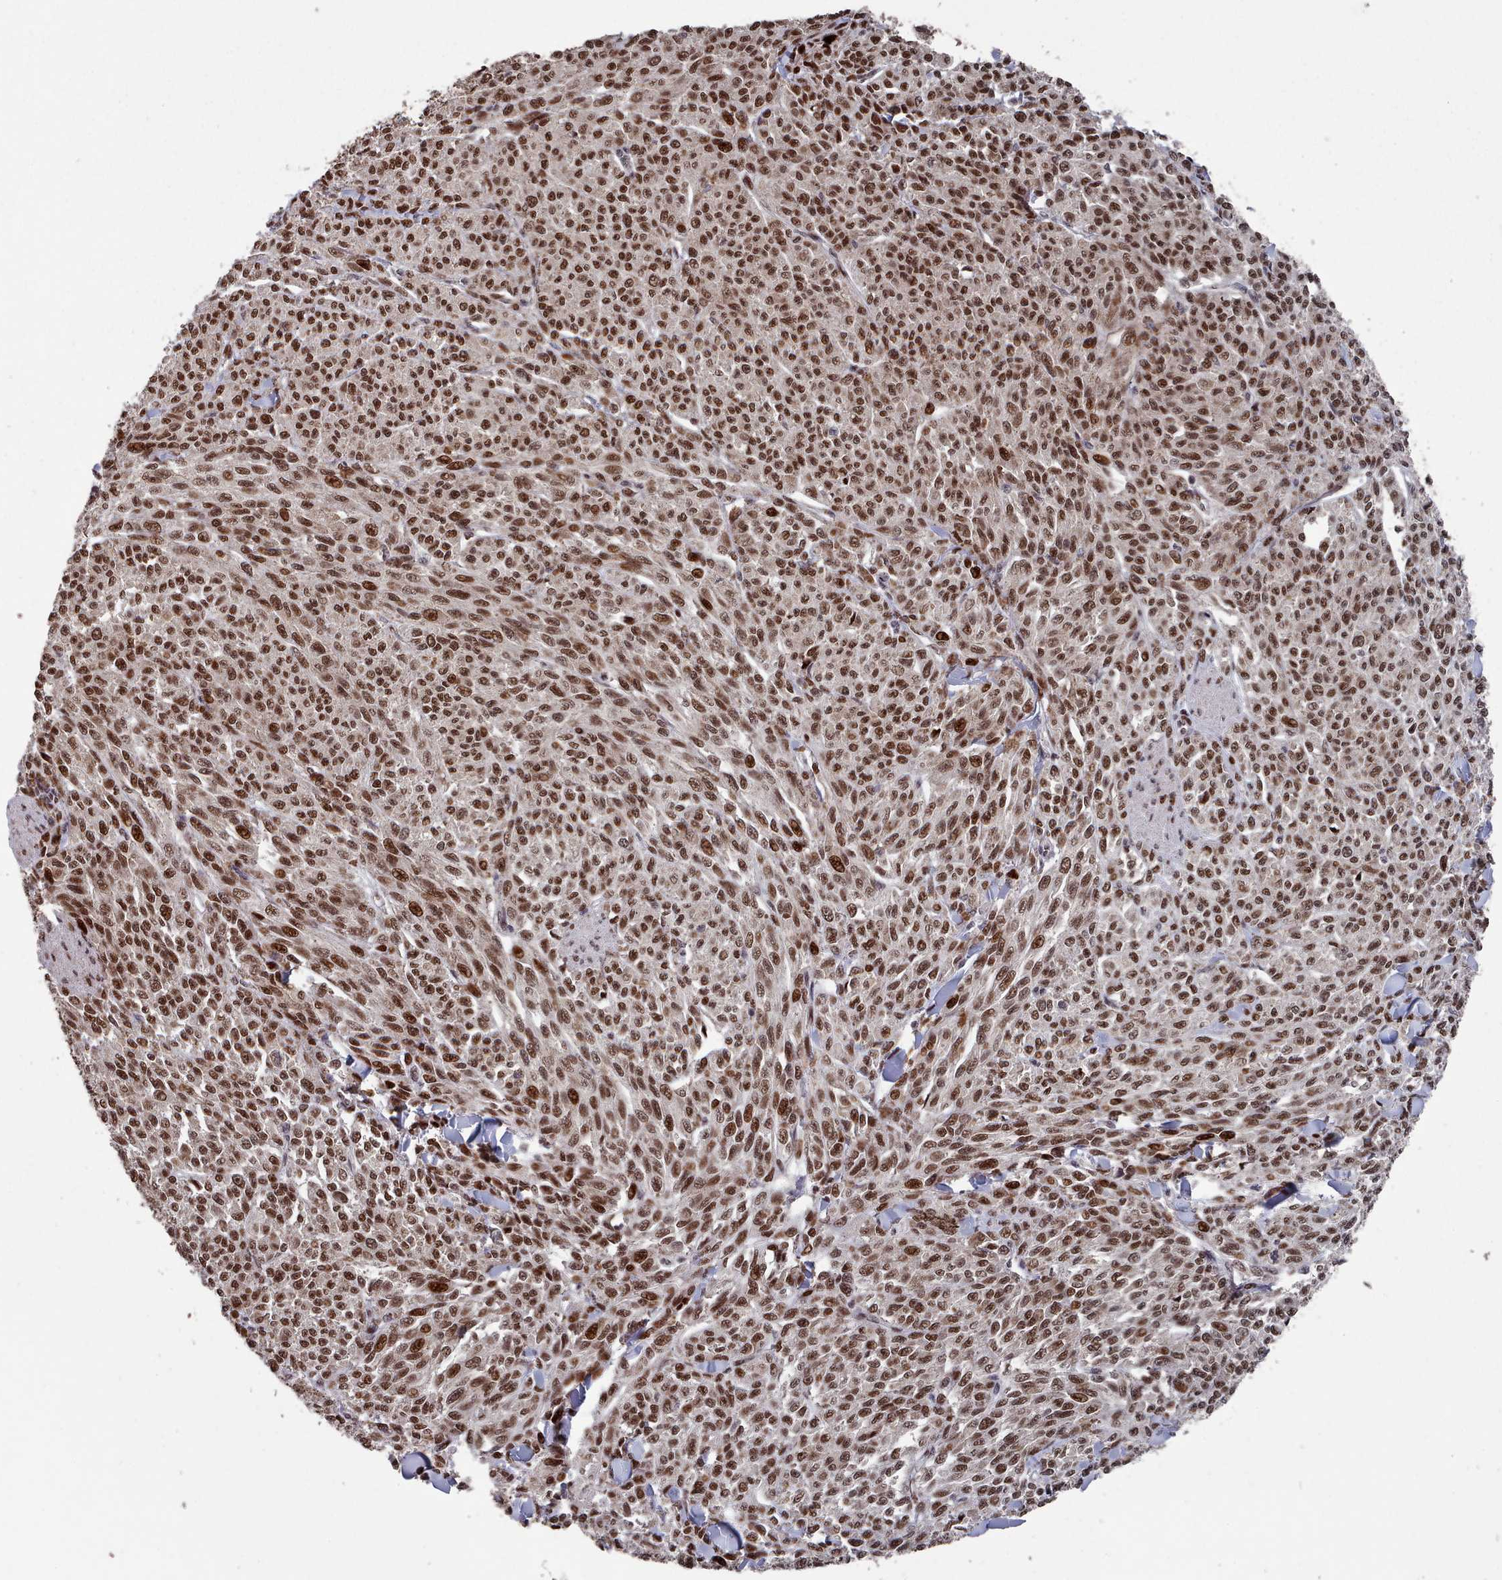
{"staining": {"intensity": "strong", "quantity": ">75%", "location": "nuclear"}, "tissue": "melanoma", "cell_type": "Tumor cells", "image_type": "cancer", "snomed": [{"axis": "morphology", "description": "Malignant melanoma, NOS"}, {"axis": "topography", "description": "Skin"}], "caption": "The histopathology image displays staining of malignant melanoma, revealing strong nuclear protein staining (brown color) within tumor cells.", "gene": "PNRC2", "patient": {"sex": "female", "age": 52}}